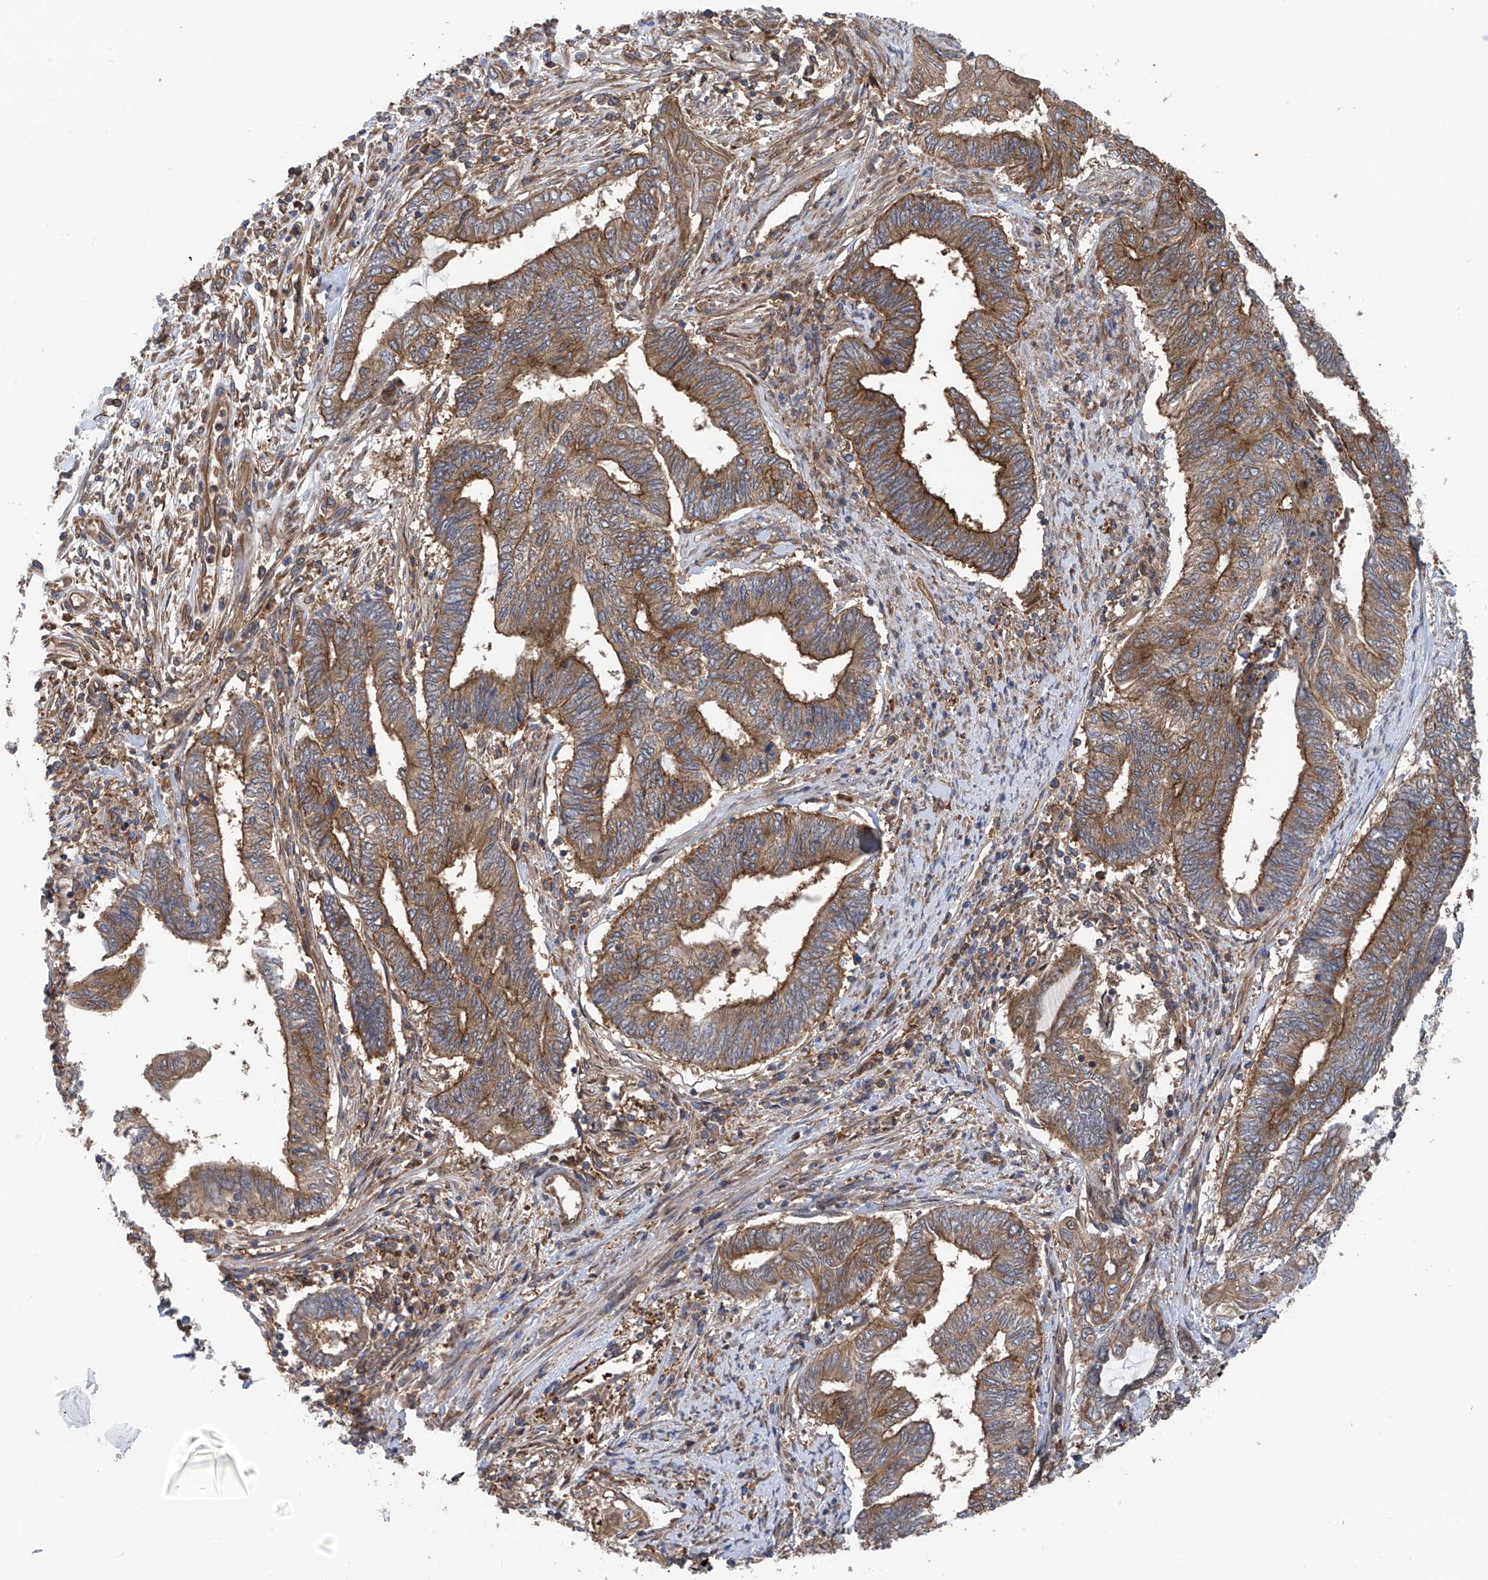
{"staining": {"intensity": "moderate", "quantity": ">75%", "location": "cytoplasmic/membranous"}, "tissue": "endometrial cancer", "cell_type": "Tumor cells", "image_type": "cancer", "snomed": [{"axis": "morphology", "description": "Adenocarcinoma, NOS"}, {"axis": "topography", "description": "Uterus"}, {"axis": "topography", "description": "Endometrium"}], "caption": "Immunohistochemical staining of endometrial adenocarcinoma displays medium levels of moderate cytoplasmic/membranous protein staining in about >75% of tumor cells.", "gene": "CHPF", "patient": {"sex": "female", "age": 70}}